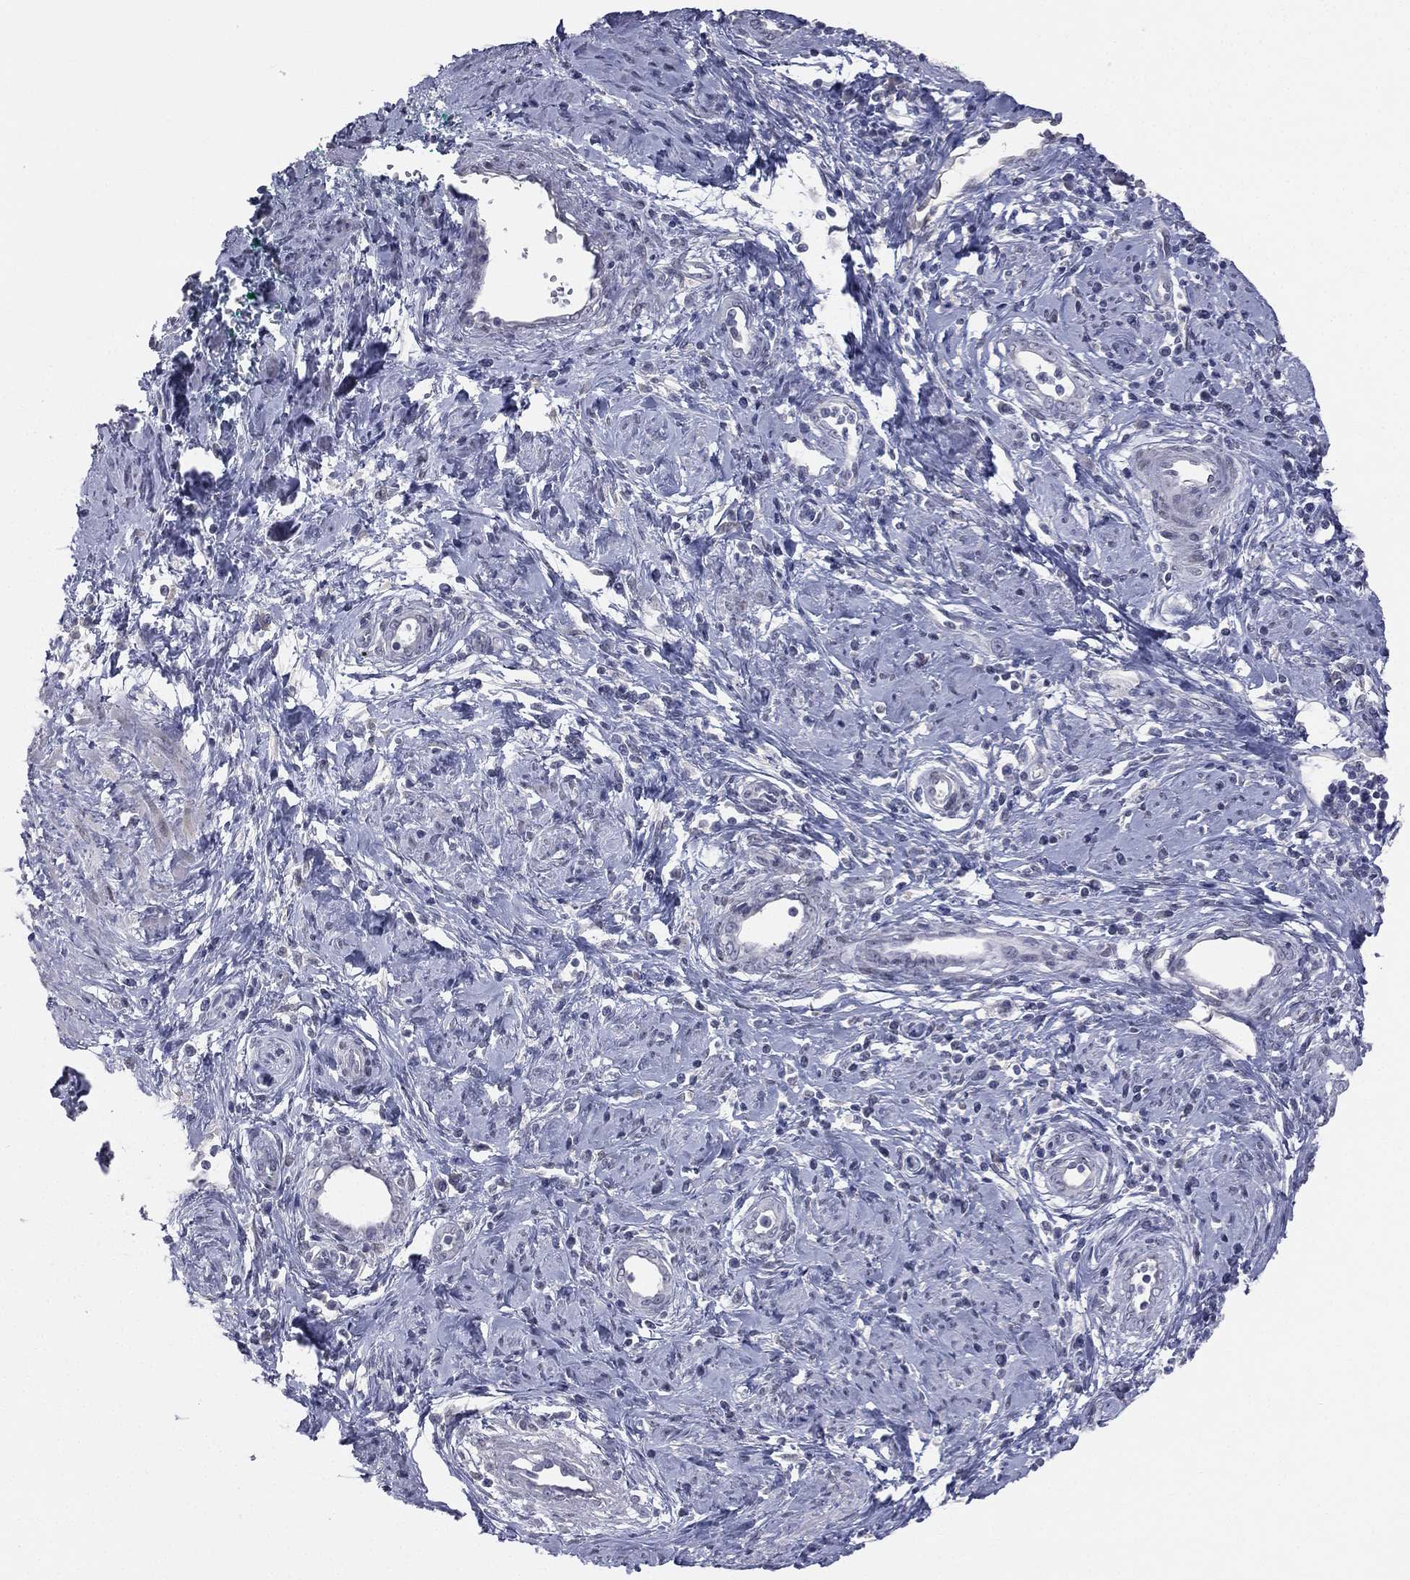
{"staining": {"intensity": "negative", "quantity": "none", "location": "none"}, "tissue": "cervical cancer", "cell_type": "Tumor cells", "image_type": "cancer", "snomed": [{"axis": "morphology", "description": "Squamous cell carcinoma, NOS"}, {"axis": "topography", "description": "Cervix"}], "caption": "There is no significant positivity in tumor cells of squamous cell carcinoma (cervical).", "gene": "DMKN", "patient": {"sex": "female", "age": 26}}